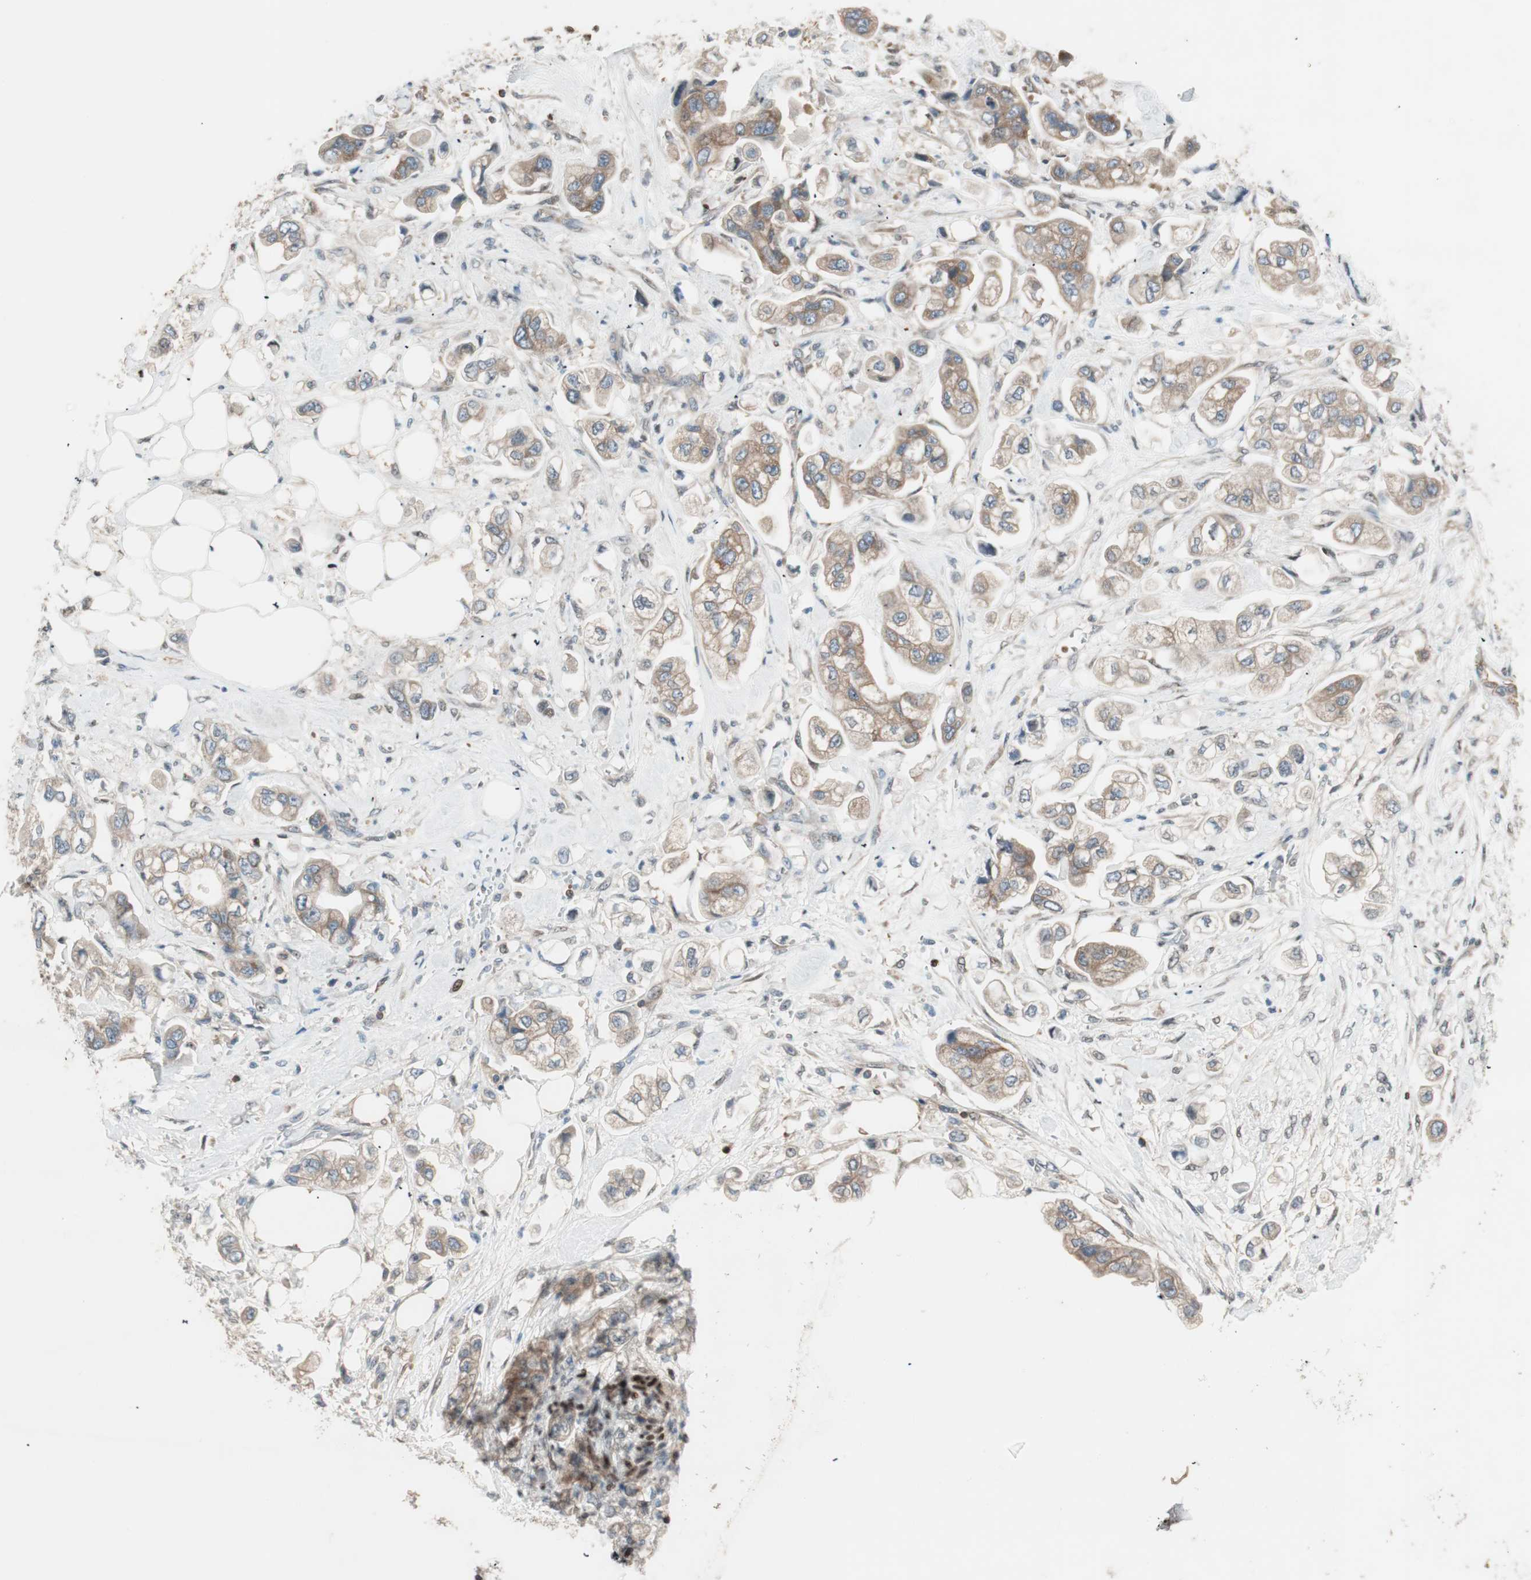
{"staining": {"intensity": "moderate", "quantity": ">75%", "location": "cytoplasmic/membranous"}, "tissue": "stomach cancer", "cell_type": "Tumor cells", "image_type": "cancer", "snomed": [{"axis": "morphology", "description": "Adenocarcinoma, NOS"}, {"axis": "topography", "description": "Stomach"}], "caption": "A brown stain shows moderate cytoplasmic/membranous staining of a protein in stomach cancer tumor cells.", "gene": "BIN1", "patient": {"sex": "male", "age": 62}}